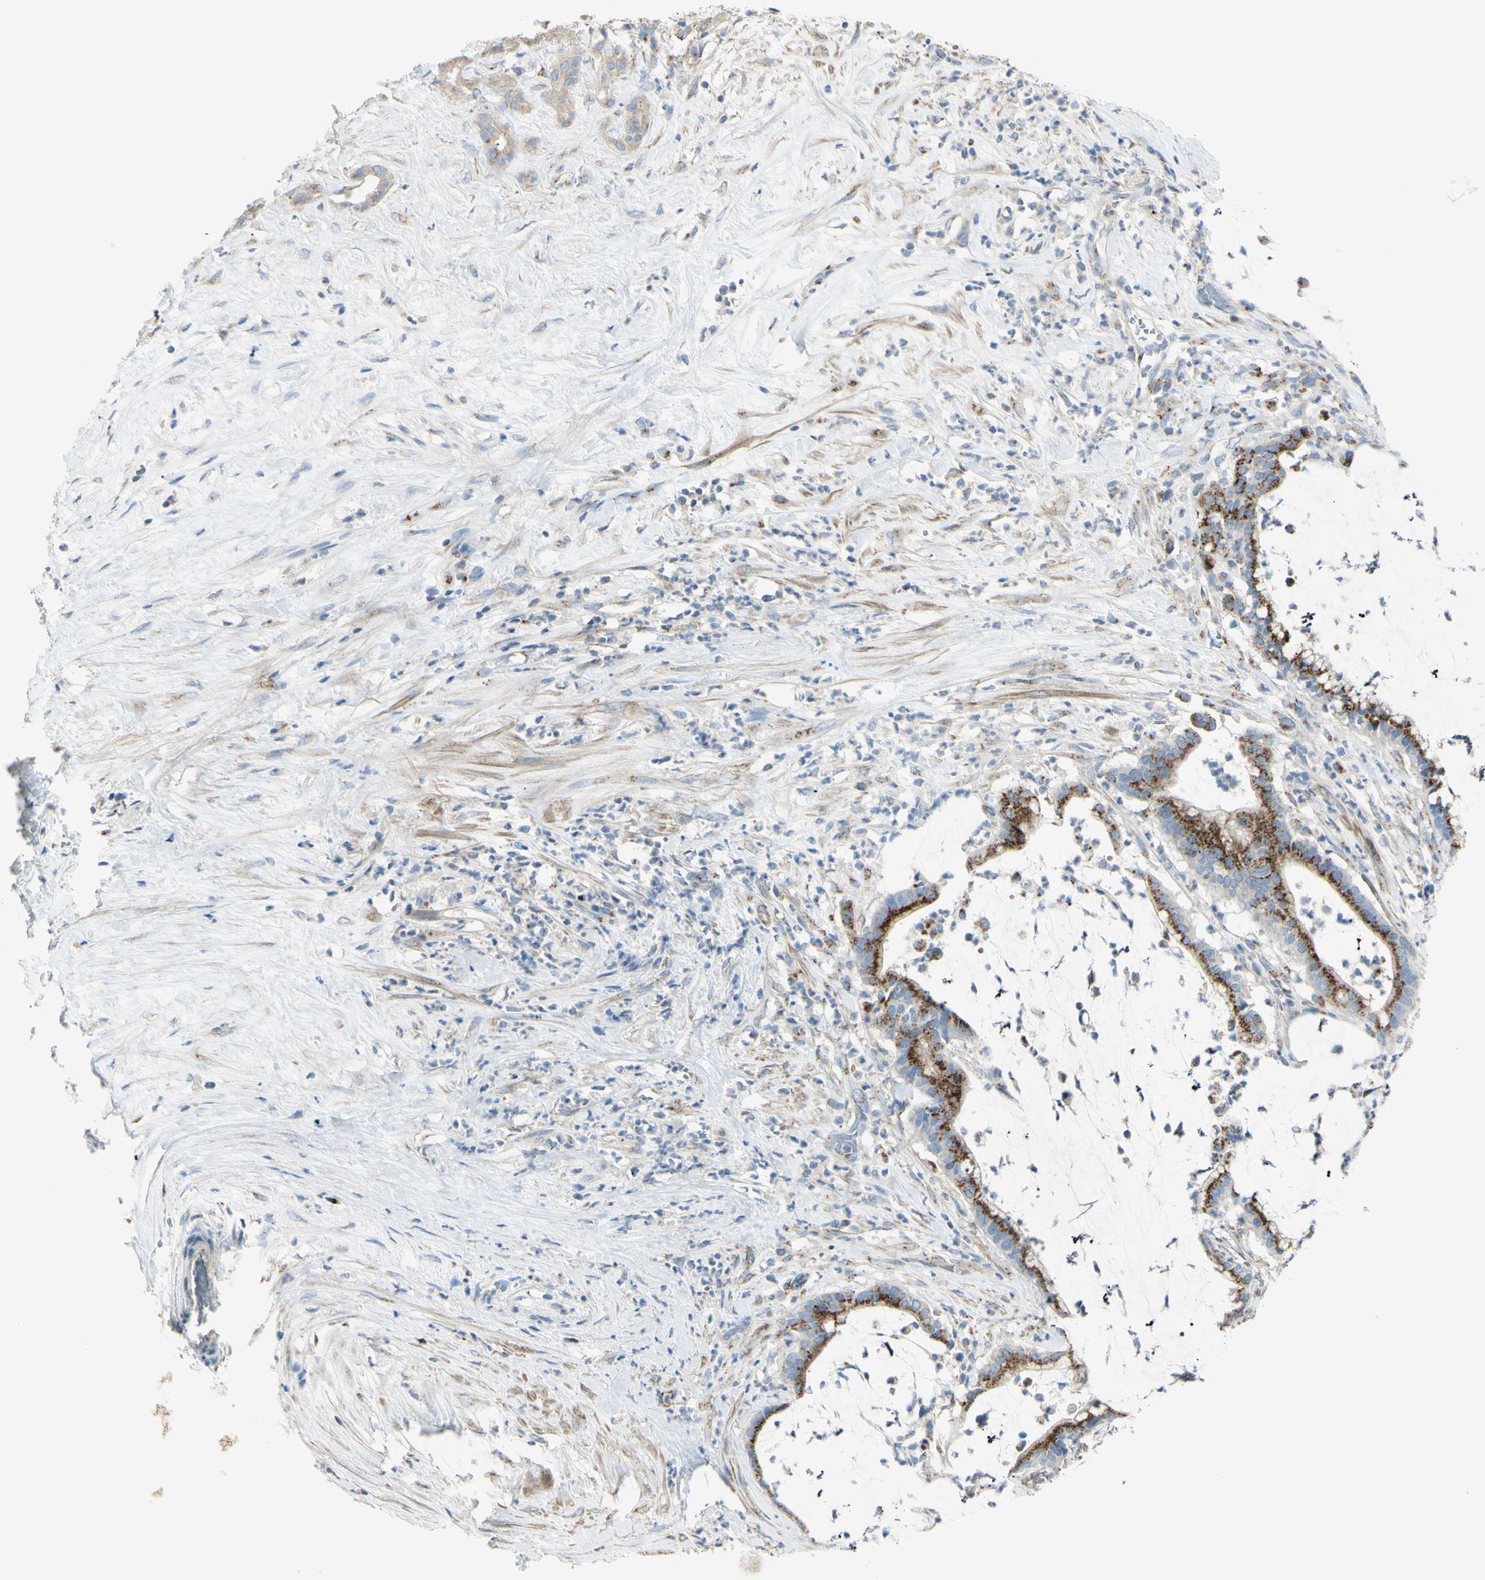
{"staining": {"intensity": "moderate", "quantity": "25%-75%", "location": "cytoplasmic/membranous"}, "tissue": "pancreatic cancer", "cell_type": "Tumor cells", "image_type": "cancer", "snomed": [{"axis": "morphology", "description": "Adenocarcinoma, NOS"}, {"axis": "topography", "description": "Pancreas"}], "caption": "Immunohistochemistry (IHC) (DAB (3,3'-diaminobenzidine)) staining of human pancreatic cancer (adenocarcinoma) shows moderate cytoplasmic/membranous protein positivity in approximately 25%-75% of tumor cells.", "gene": "B4GALT3", "patient": {"sex": "male", "age": 41}}